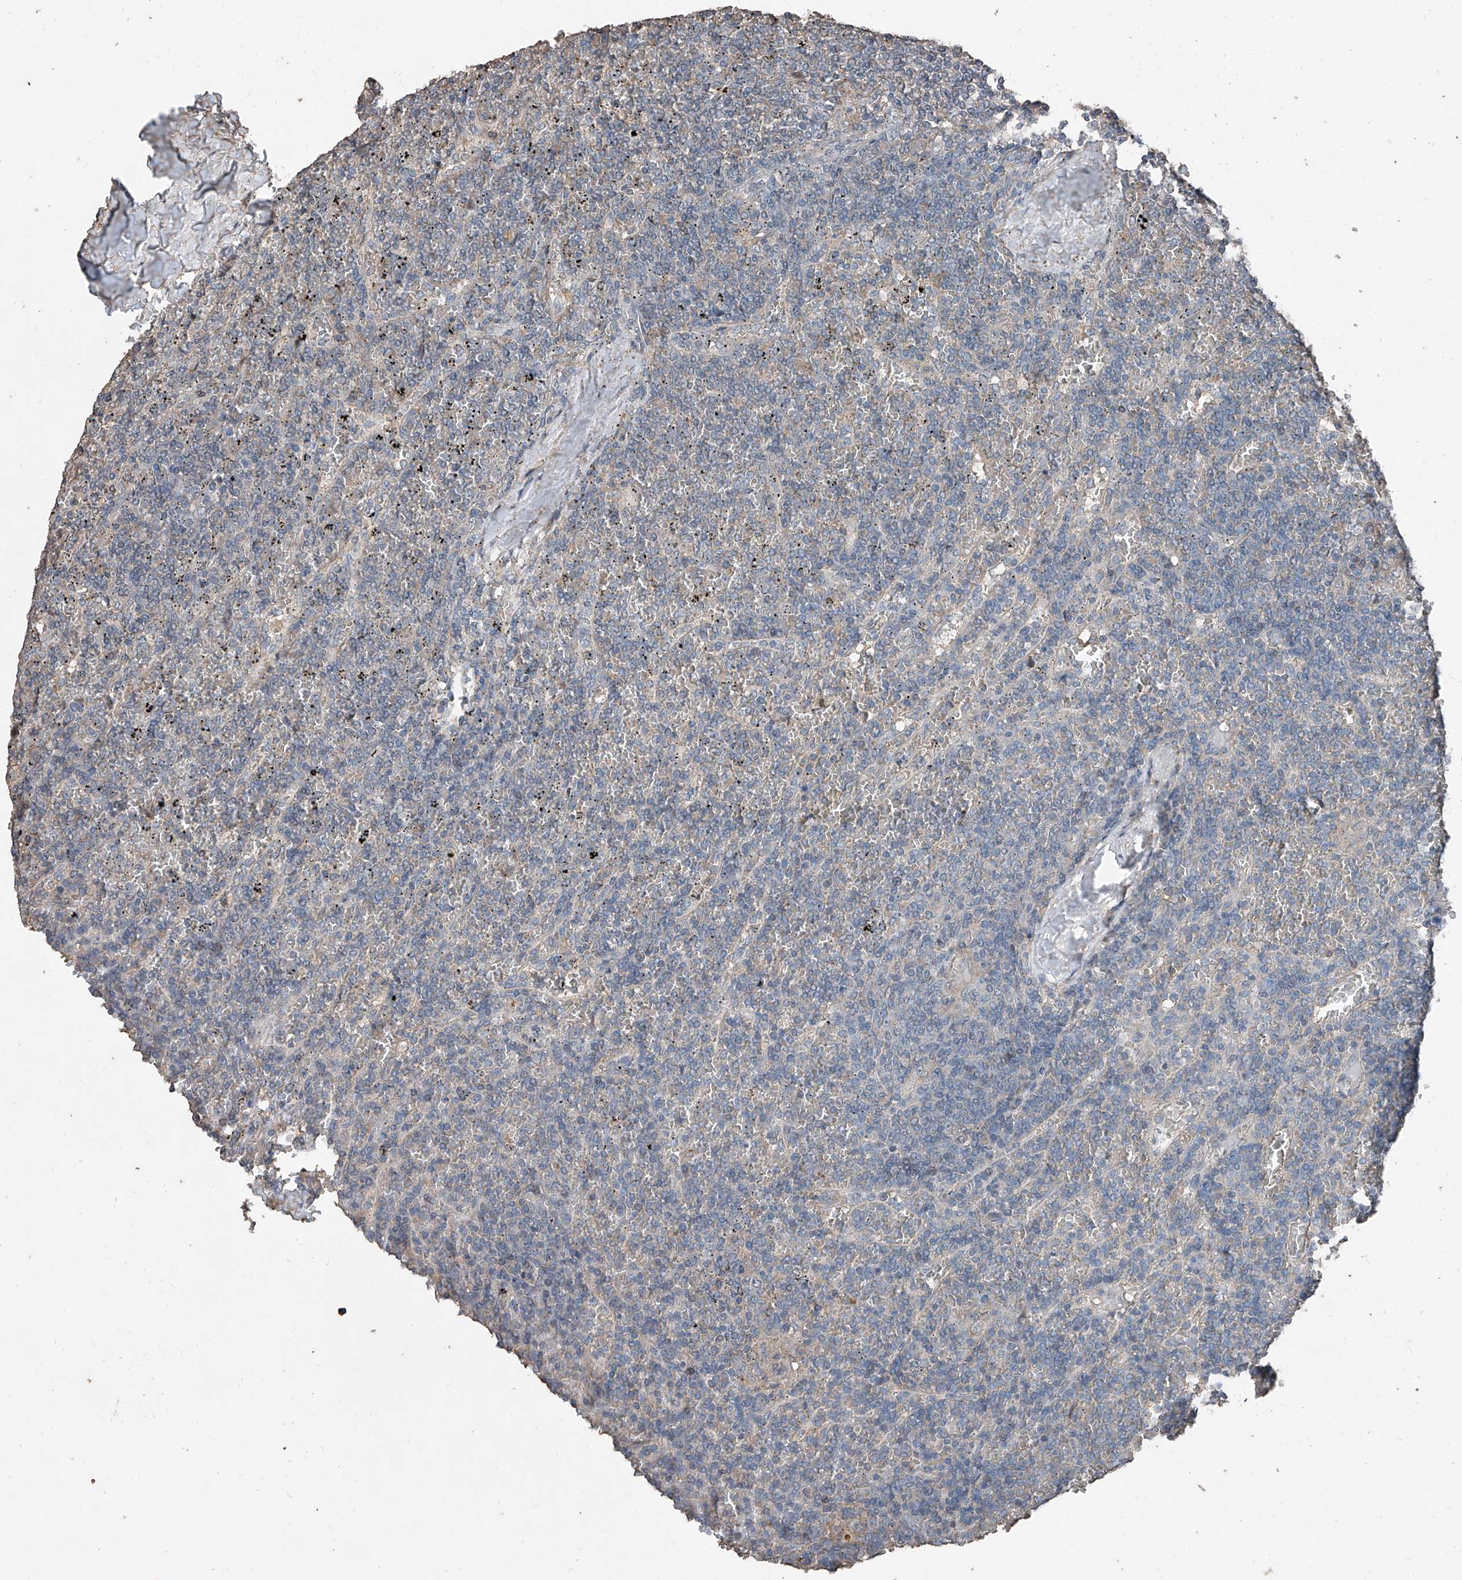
{"staining": {"intensity": "negative", "quantity": "none", "location": "none"}, "tissue": "lymphoma", "cell_type": "Tumor cells", "image_type": "cancer", "snomed": [{"axis": "morphology", "description": "Malignant lymphoma, non-Hodgkin's type, Low grade"}, {"axis": "topography", "description": "Spleen"}], "caption": "The photomicrograph demonstrates no significant expression in tumor cells of malignant lymphoma, non-Hodgkin's type (low-grade).", "gene": "MAMLD1", "patient": {"sex": "female", "age": 19}}